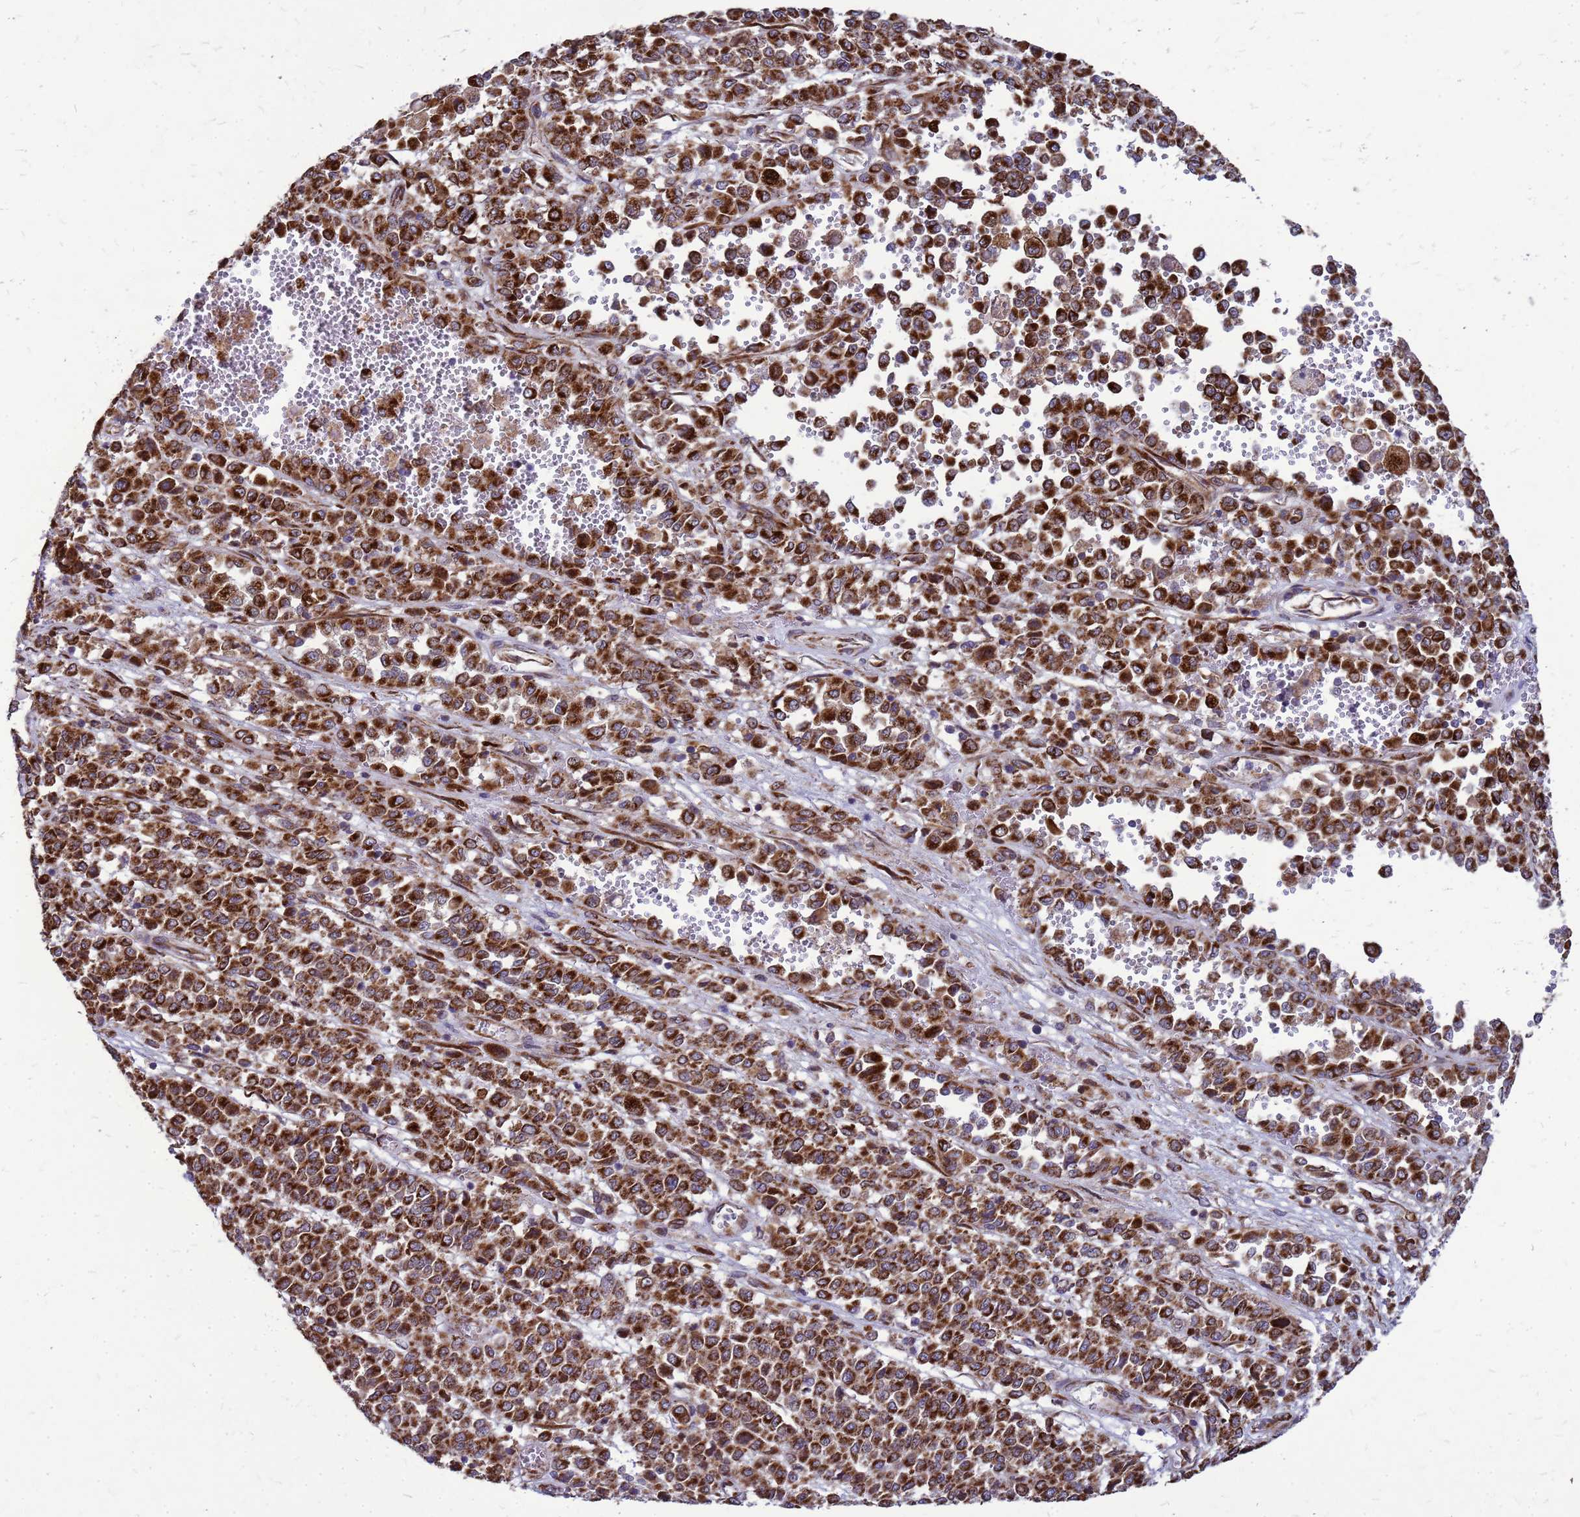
{"staining": {"intensity": "strong", "quantity": ">75%", "location": "cytoplasmic/membranous"}, "tissue": "melanoma", "cell_type": "Tumor cells", "image_type": "cancer", "snomed": [{"axis": "morphology", "description": "Malignant melanoma, Metastatic site"}, {"axis": "topography", "description": "Pancreas"}], "caption": "High-power microscopy captured an immunohistochemistry (IHC) image of malignant melanoma (metastatic site), revealing strong cytoplasmic/membranous staining in approximately >75% of tumor cells.", "gene": "FSTL4", "patient": {"sex": "female", "age": 30}}